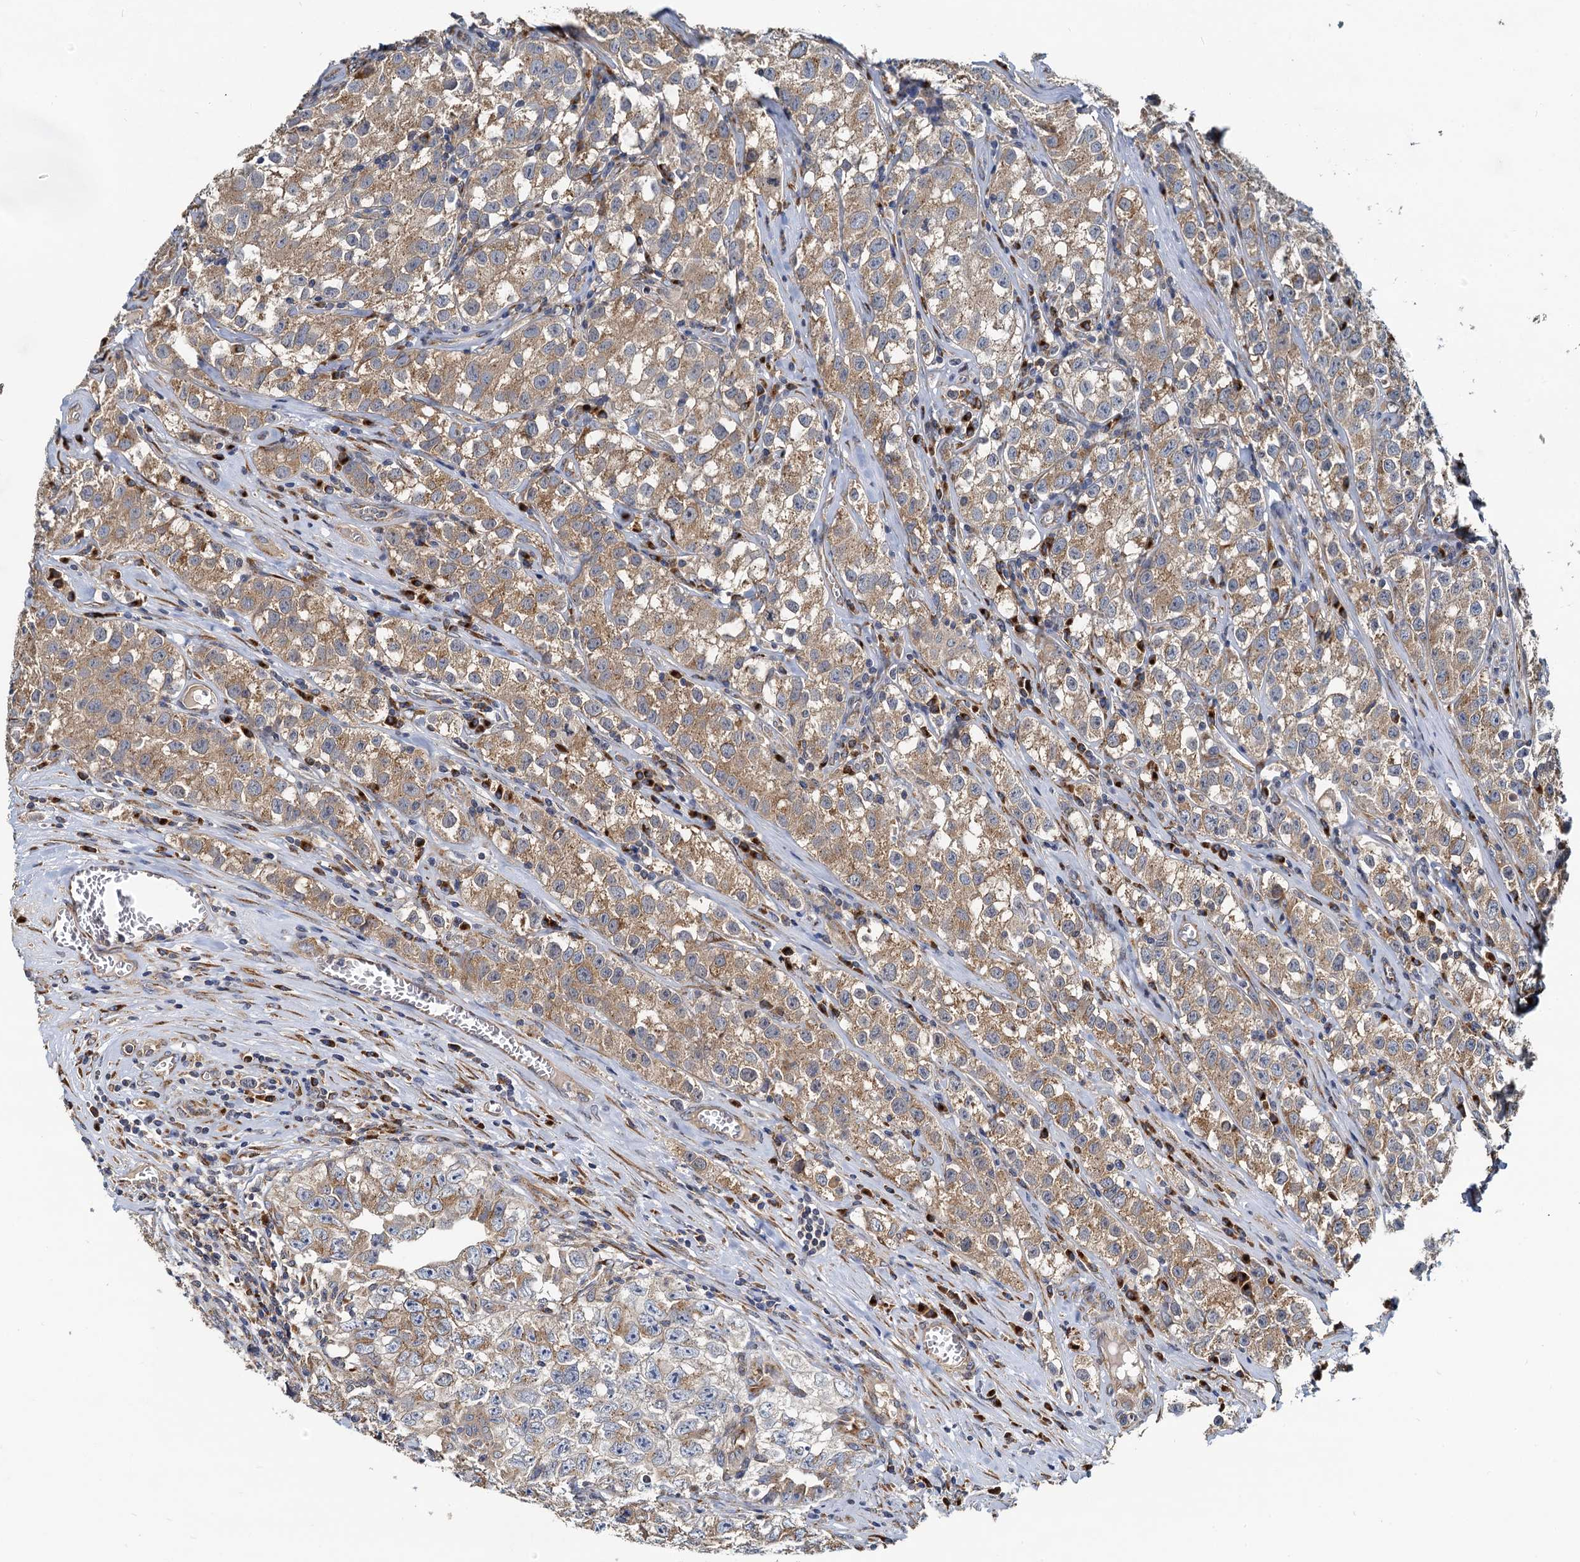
{"staining": {"intensity": "moderate", "quantity": ">75%", "location": "cytoplasmic/membranous"}, "tissue": "testis cancer", "cell_type": "Tumor cells", "image_type": "cancer", "snomed": [{"axis": "morphology", "description": "Seminoma, NOS"}, {"axis": "morphology", "description": "Carcinoma, Embryonal, NOS"}, {"axis": "topography", "description": "Testis"}], "caption": "Immunohistochemical staining of testis cancer displays moderate cytoplasmic/membranous protein positivity in approximately >75% of tumor cells.", "gene": "NKAPD1", "patient": {"sex": "male", "age": 43}}